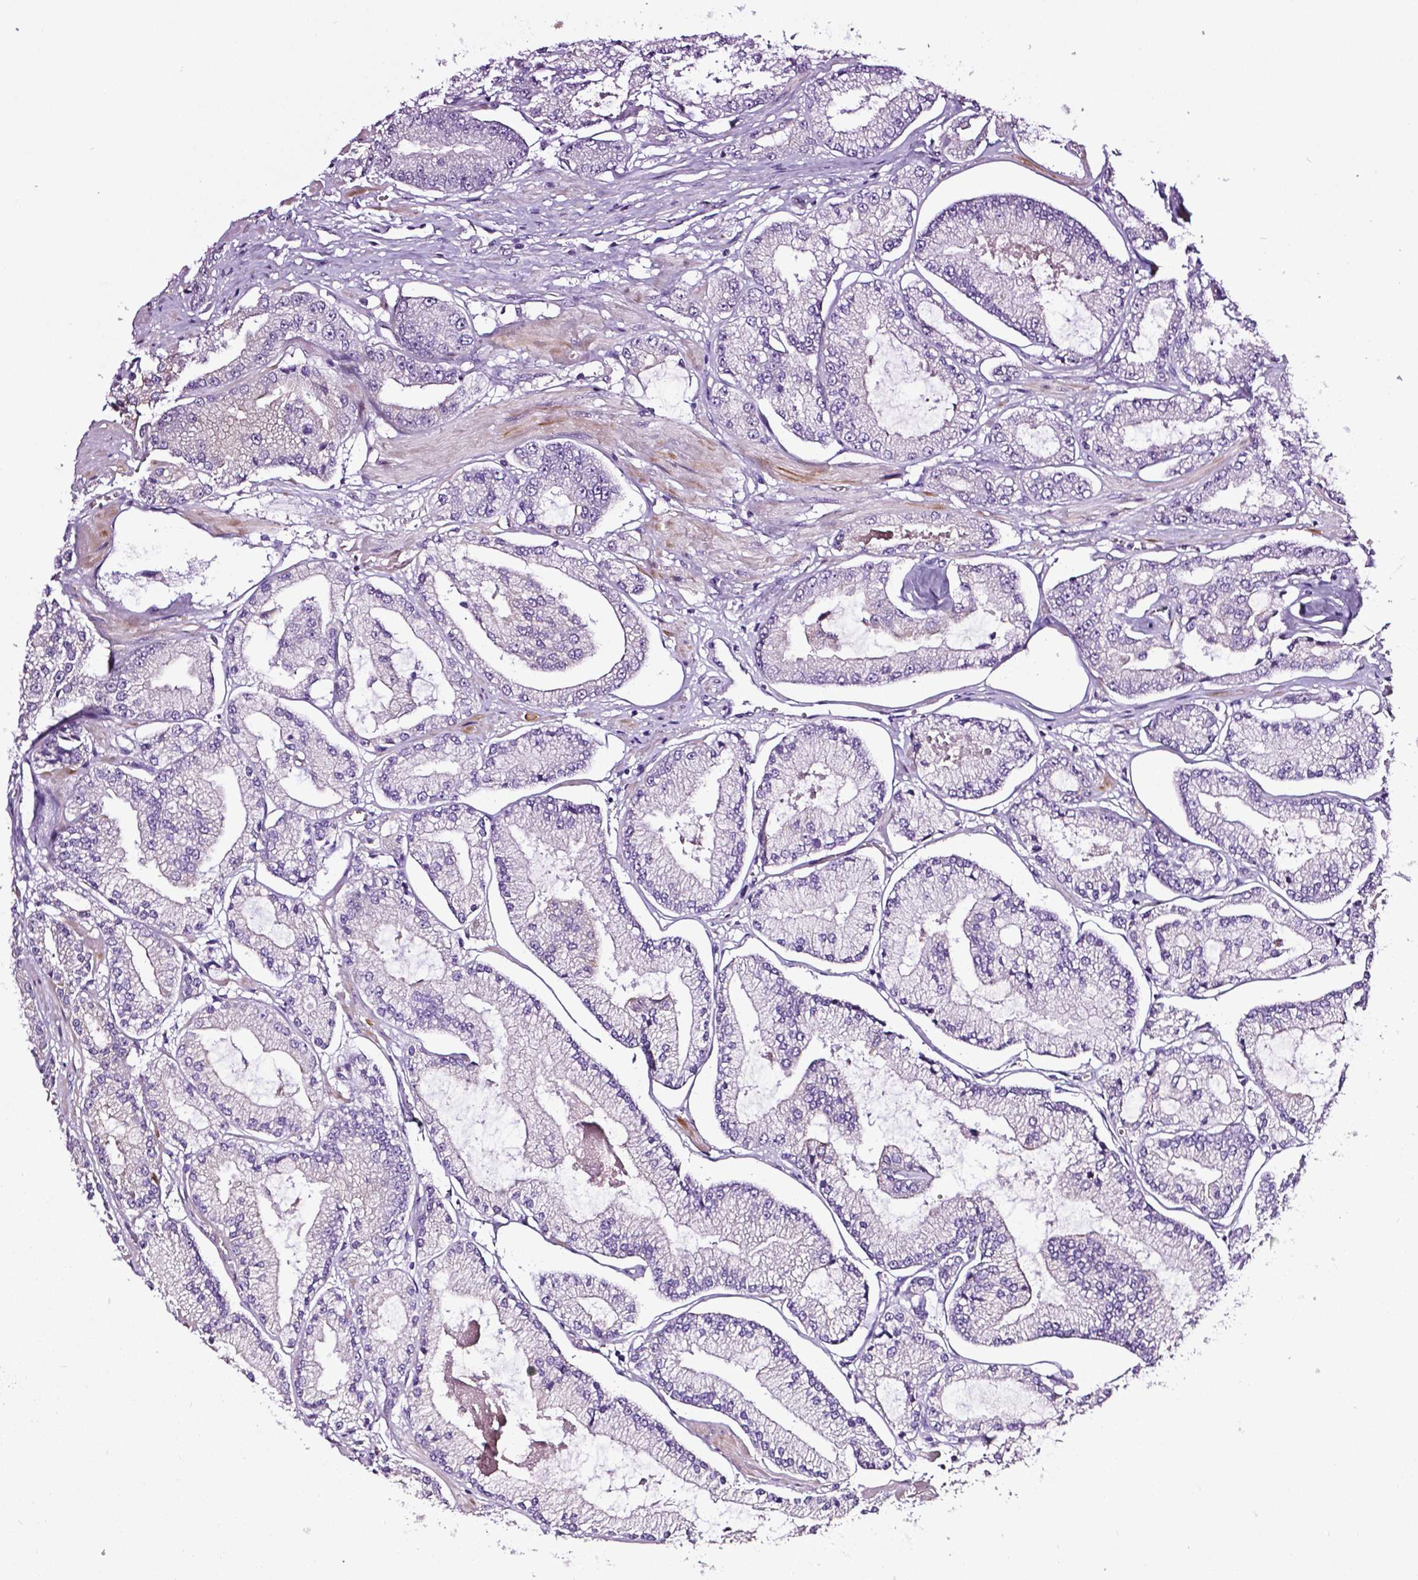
{"staining": {"intensity": "negative", "quantity": "none", "location": "none"}, "tissue": "prostate cancer", "cell_type": "Tumor cells", "image_type": "cancer", "snomed": [{"axis": "morphology", "description": "Adenocarcinoma, Low grade"}, {"axis": "topography", "description": "Prostate"}], "caption": "IHC of prostate cancer demonstrates no staining in tumor cells.", "gene": "PTGER3", "patient": {"sex": "male", "age": 55}}